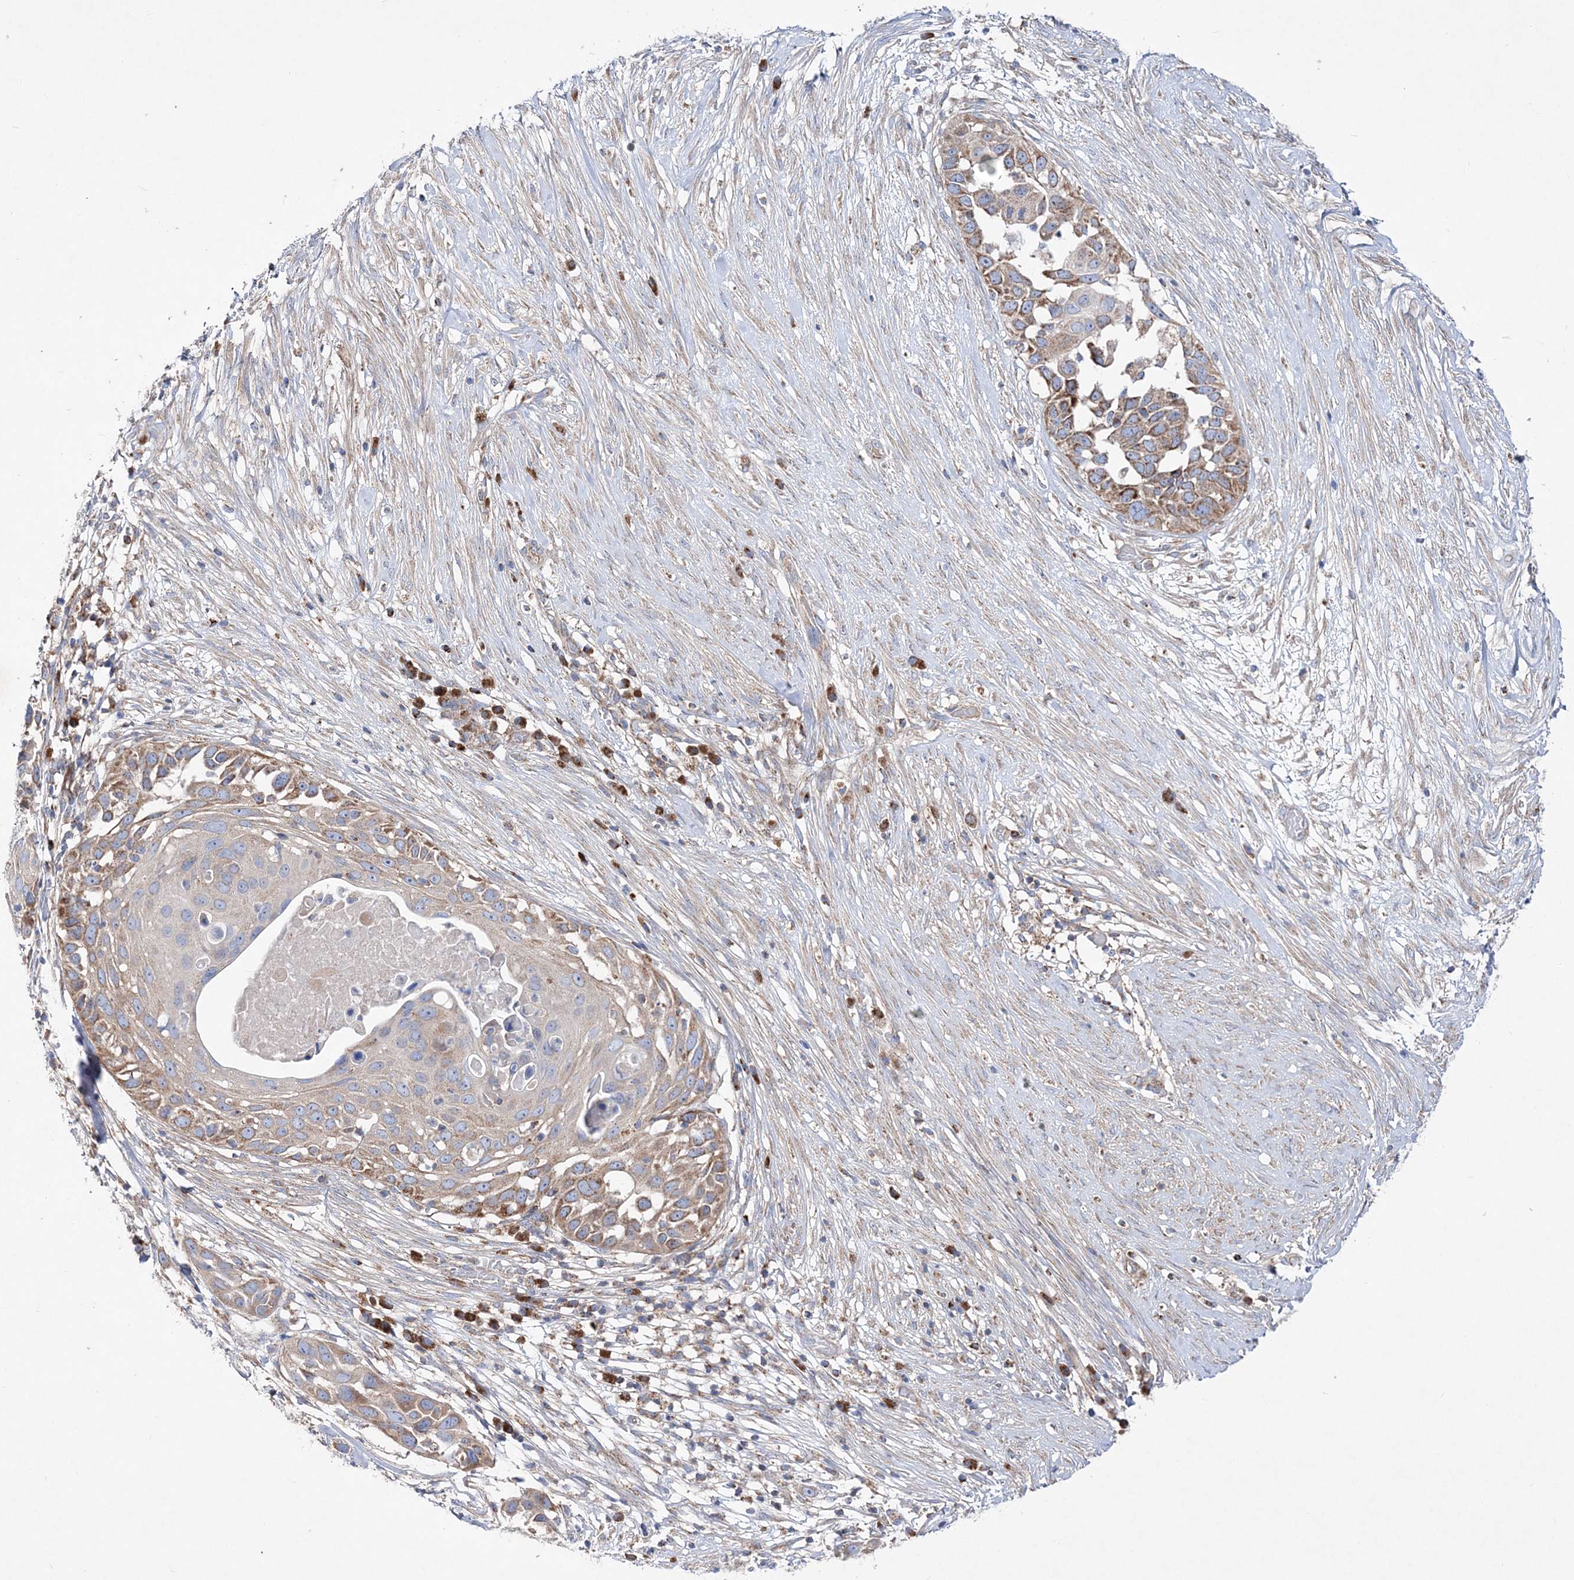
{"staining": {"intensity": "moderate", "quantity": "<25%", "location": "cytoplasmic/membranous"}, "tissue": "skin cancer", "cell_type": "Tumor cells", "image_type": "cancer", "snomed": [{"axis": "morphology", "description": "Squamous cell carcinoma, NOS"}, {"axis": "topography", "description": "Skin"}], "caption": "Immunohistochemical staining of human skin squamous cell carcinoma reveals low levels of moderate cytoplasmic/membranous protein staining in approximately <25% of tumor cells.", "gene": "NGLY1", "patient": {"sex": "female", "age": 44}}